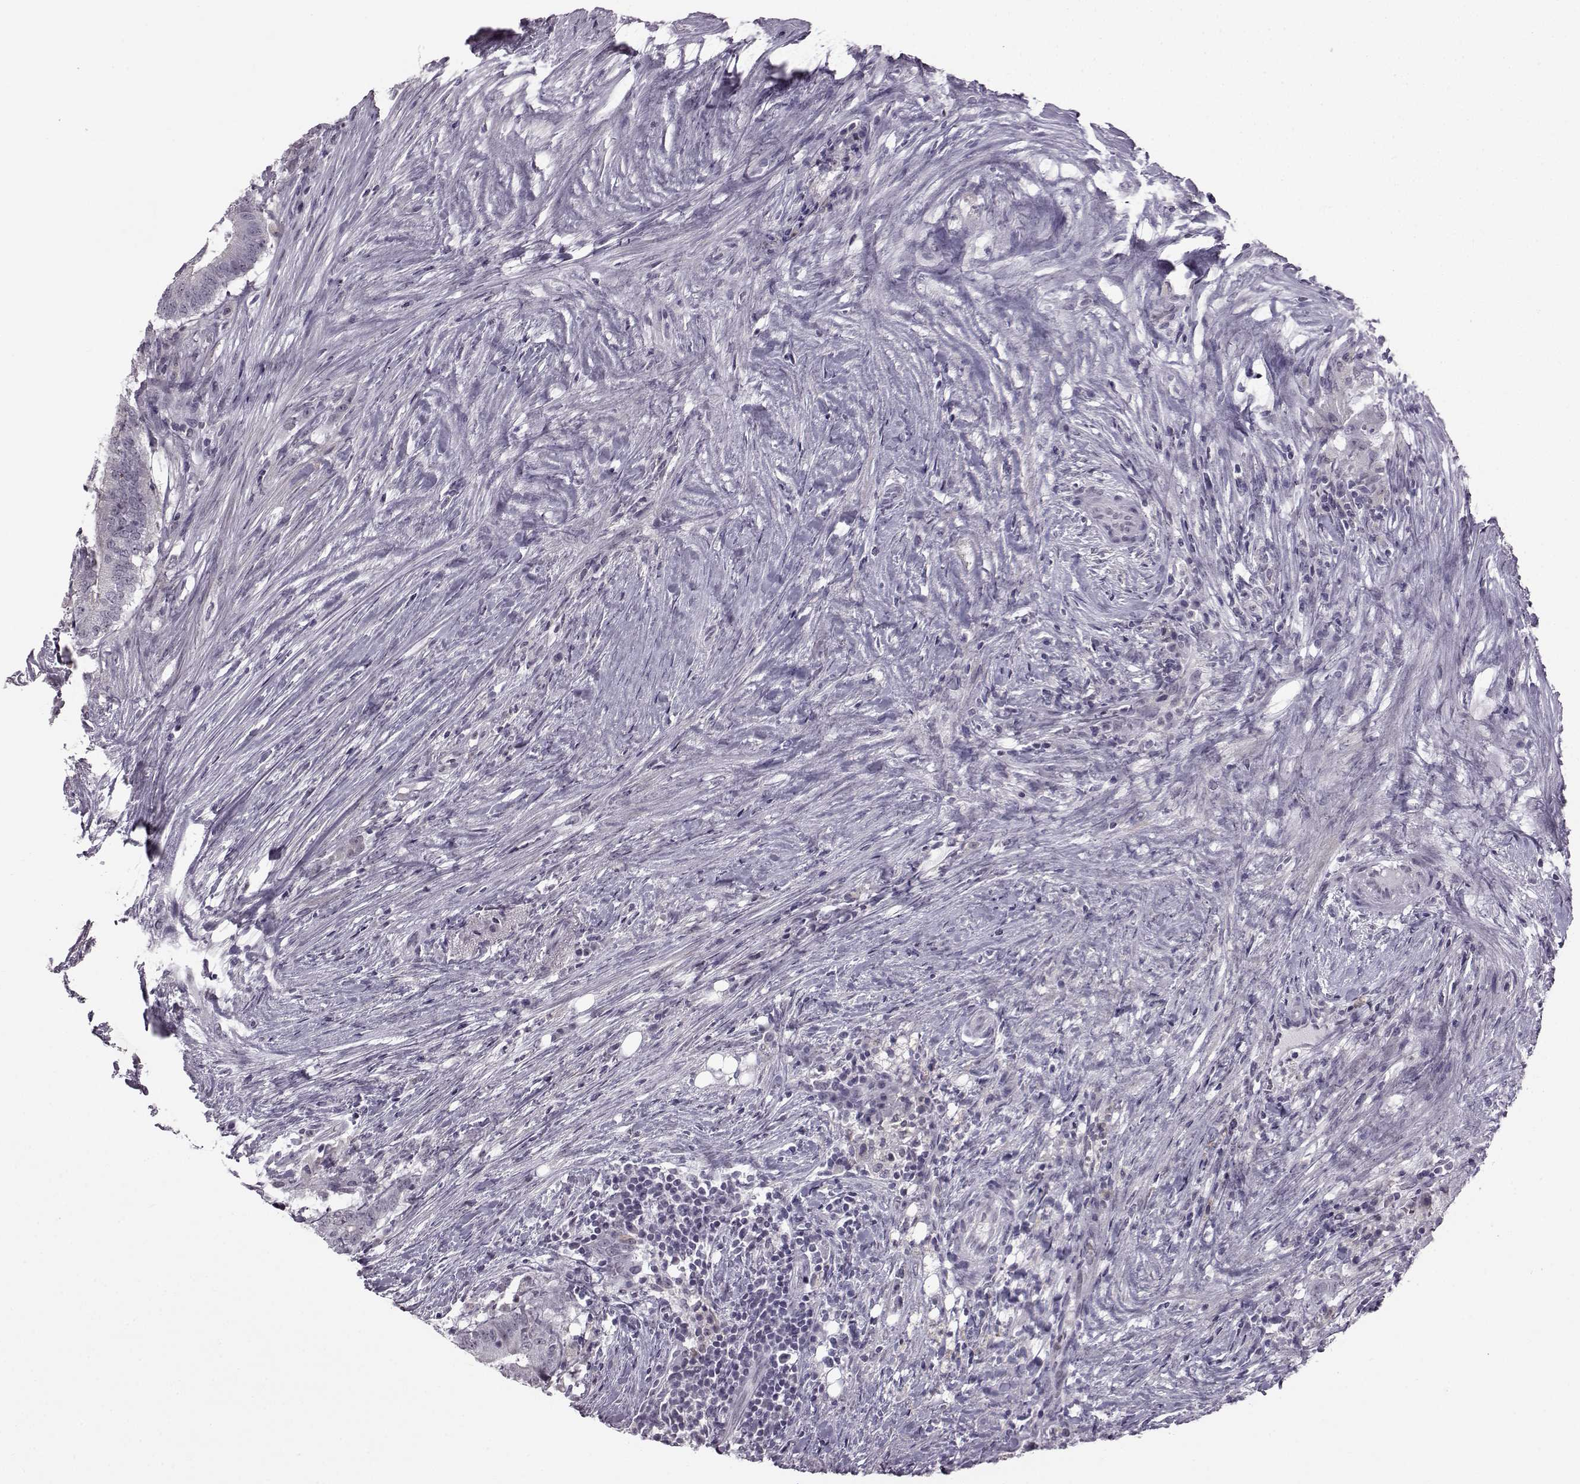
{"staining": {"intensity": "negative", "quantity": "none", "location": "none"}, "tissue": "colorectal cancer", "cell_type": "Tumor cells", "image_type": "cancer", "snomed": [{"axis": "morphology", "description": "Adenocarcinoma, NOS"}, {"axis": "topography", "description": "Colon"}], "caption": "This image is of colorectal adenocarcinoma stained with immunohistochemistry (IHC) to label a protein in brown with the nuclei are counter-stained blue. There is no expression in tumor cells.", "gene": "SLC28A2", "patient": {"sex": "female", "age": 43}}